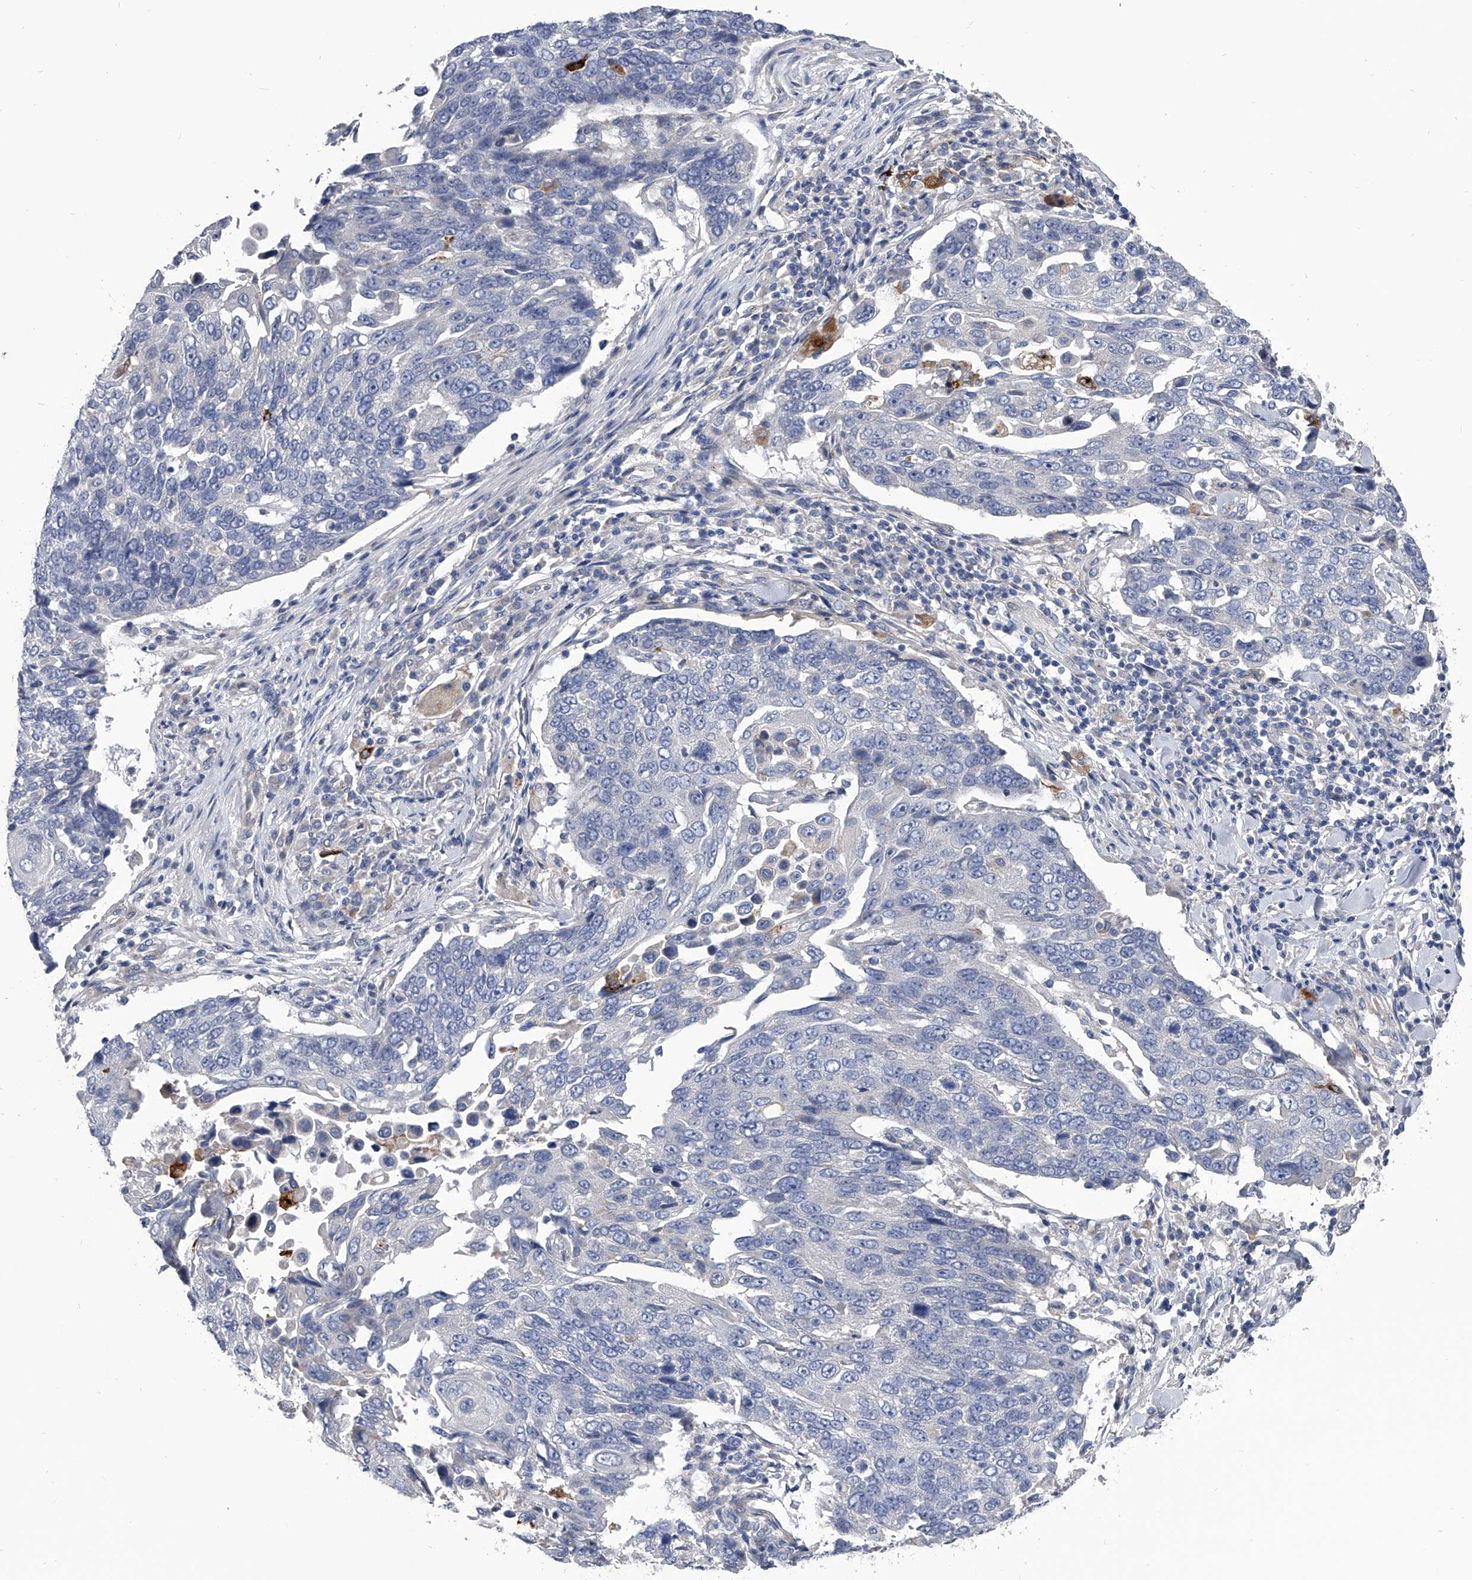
{"staining": {"intensity": "negative", "quantity": "none", "location": "none"}, "tissue": "lung cancer", "cell_type": "Tumor cells", "image_type": "cancer", "snomed": [{"axis": "morphology", "description": "Squamous cell carcinoma, NOS"}, {"axis": "topography", "description": "Lung"}], "caption": "Immunohistochemistry (IHC) of human lung cancer (squamous cell carcinoma) displays no expression in tumor cells. Nuclei are stained in blue.", "gene": "SPP1", "patient": {"sex": "male", "age": 66}}